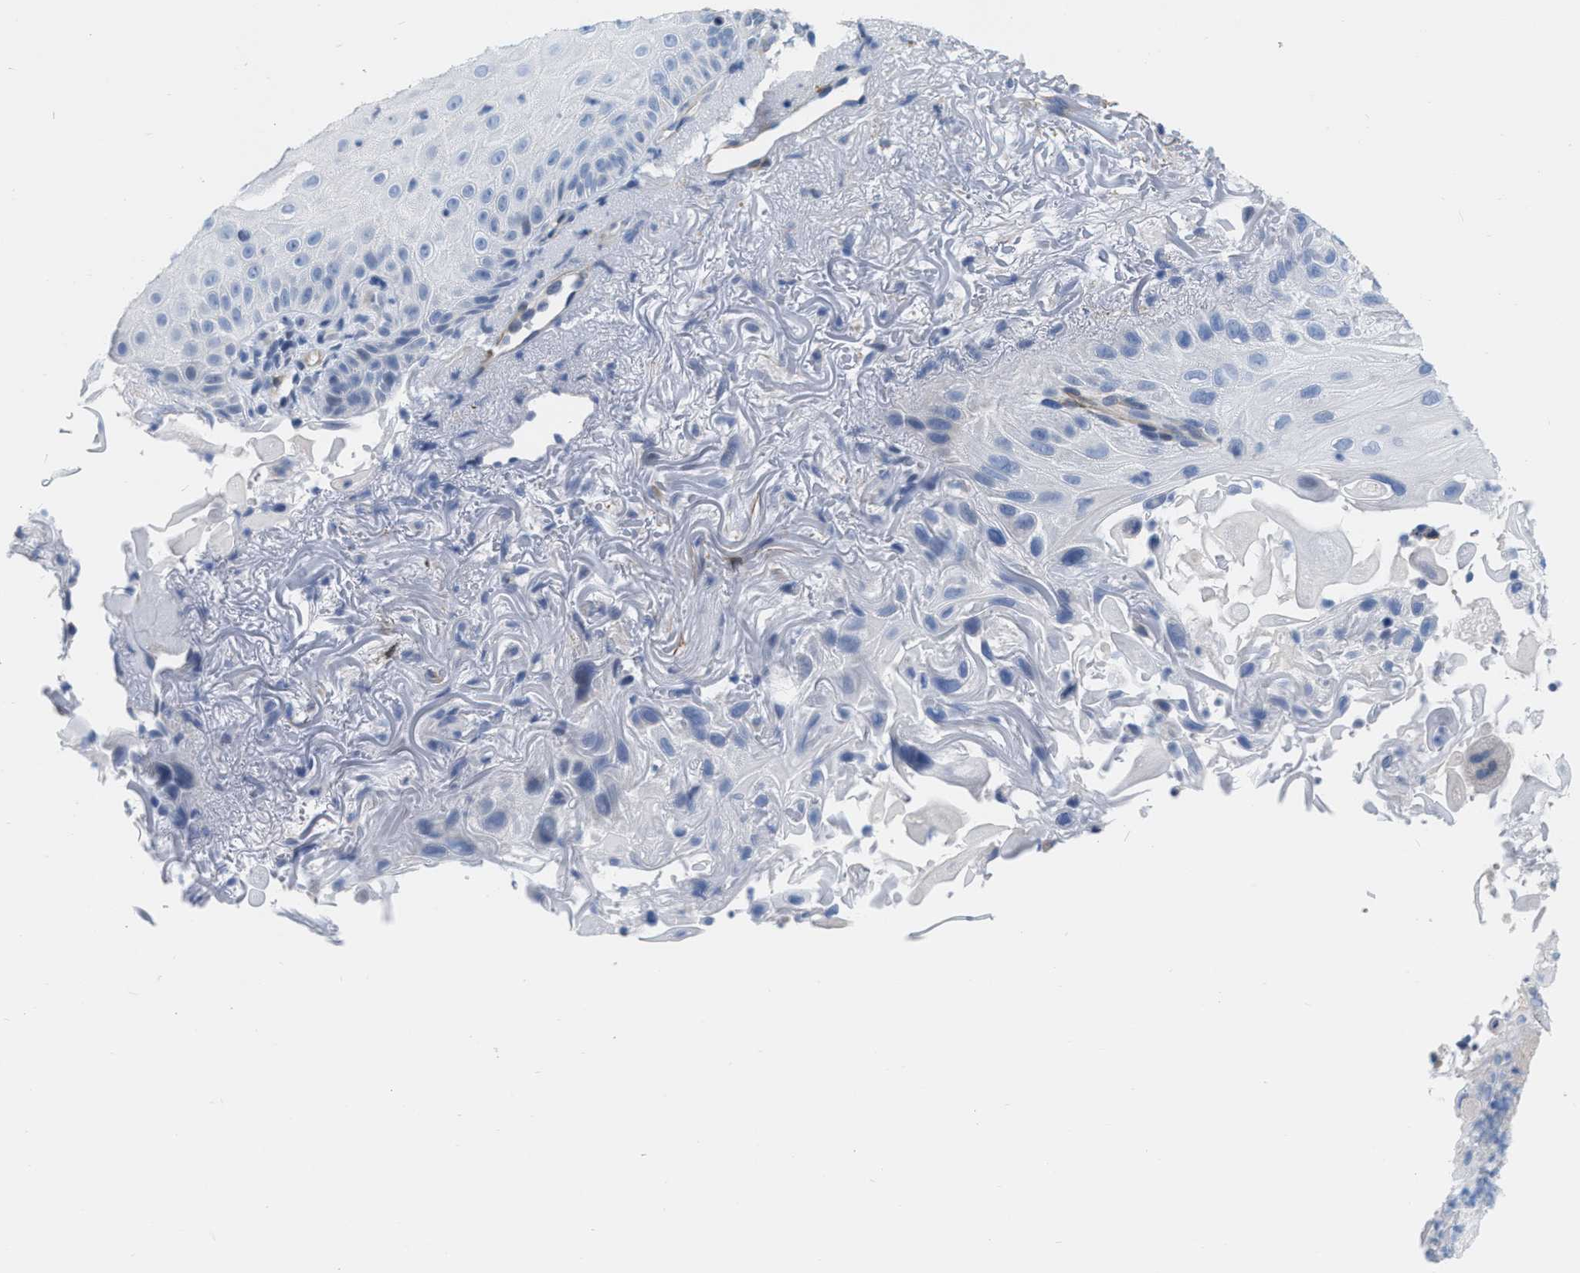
{"staining": {"intensity": "negative", "quantity": "none", "location": "none"}, "tissue": "skin cancer", "cell_type": "Tumor cells", "image_type": "cancer", "snomed": [{"axis": "morphology", "description": "Squamous cell carcinoma, NOS"}, {"axis": "topography", "description": "Skin"}], "caption": "Photomicrograph shows no significant protein positivity in tumor cells of skin squamous cell carcinoma. Nuclei are stained in blue.", "gene": "TAGLN", "patient": {"sex": "female", "age": 77}}